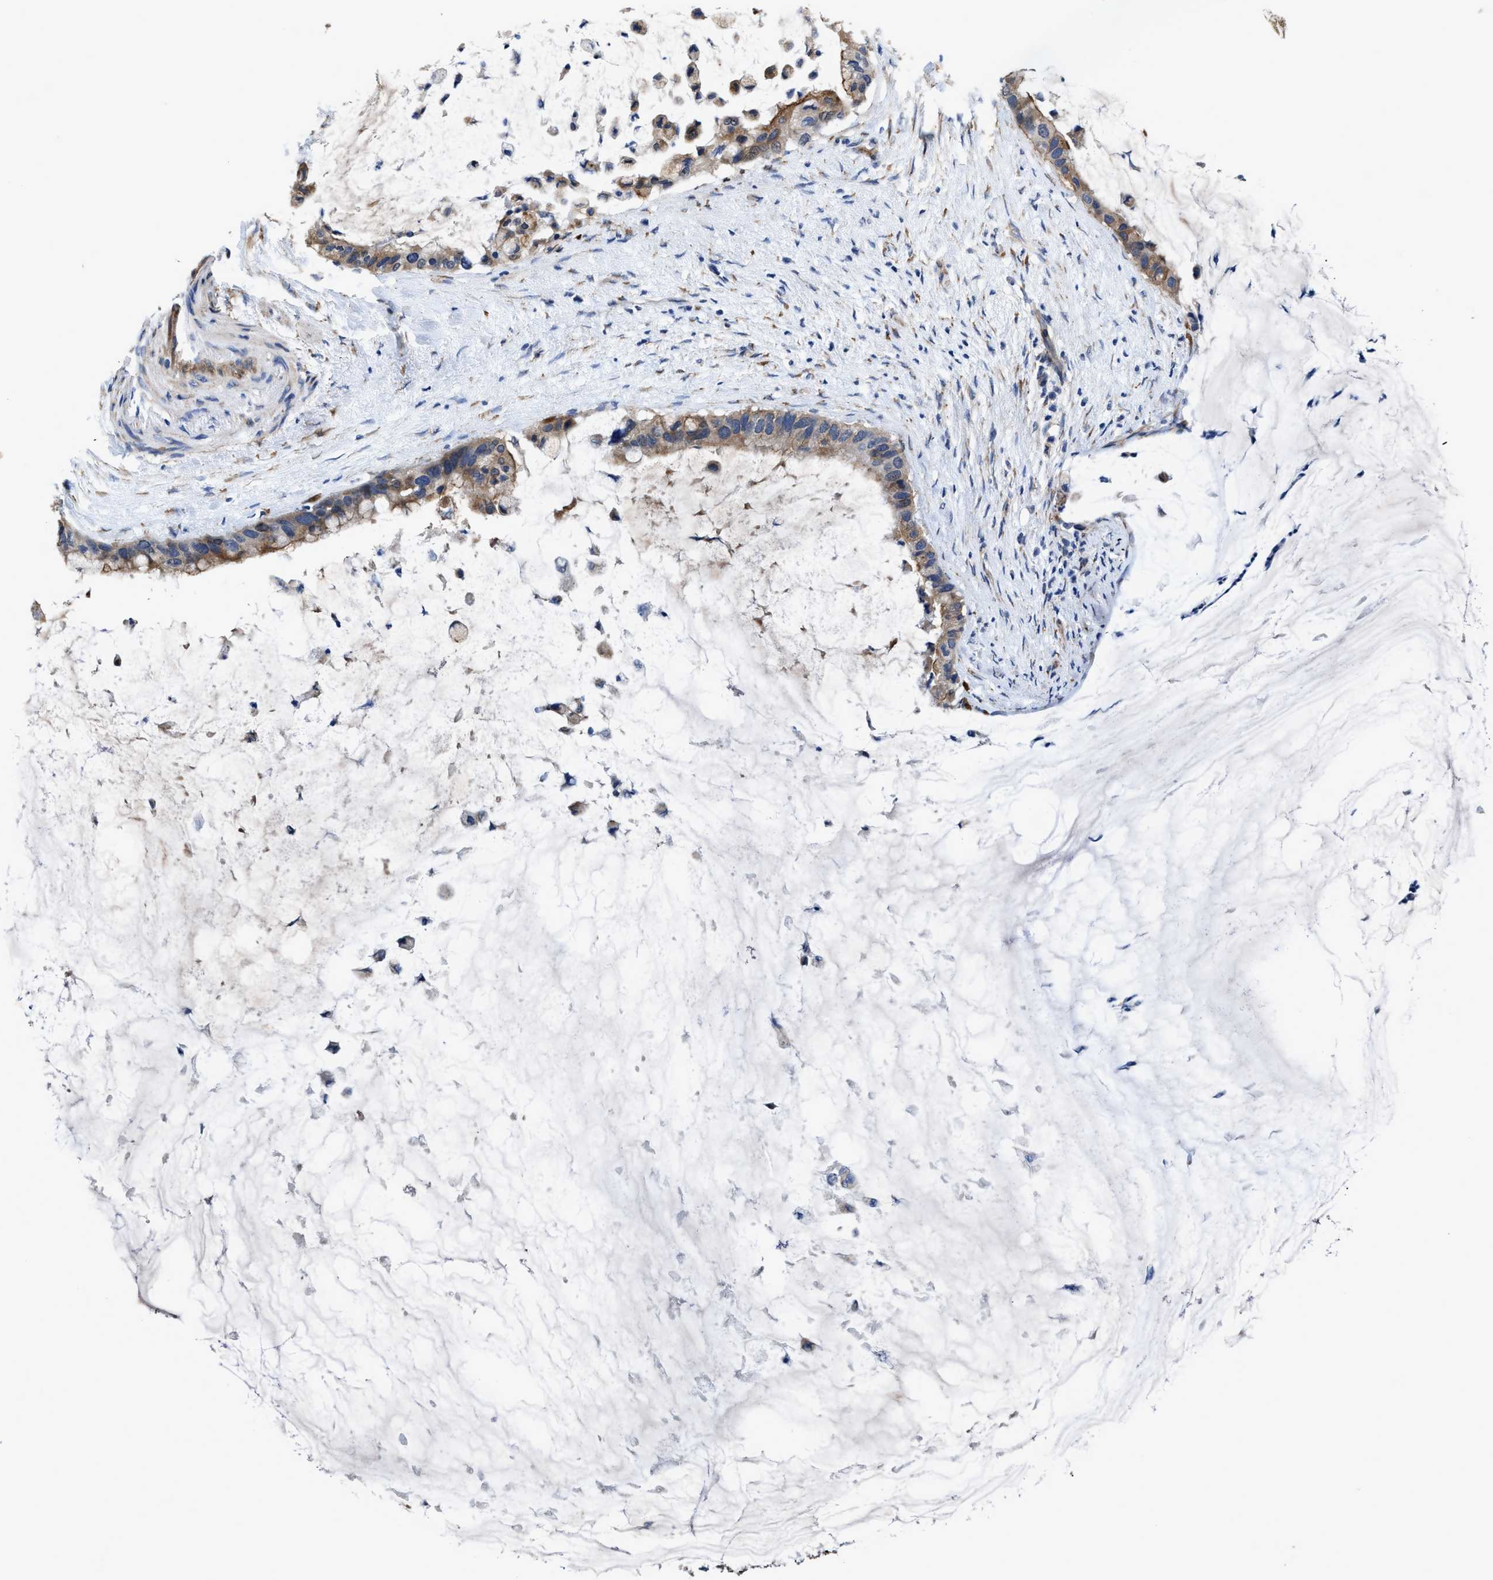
{"staining": {"intensity": "moderate", "quantity": ">75%", "location": "cytoplasmic/membranous"}, "tissue": "pancreatic cancer", "cell_type": "Tumor cells", "image_type": "cancer", "snomed": [{"axis": "morphology", "description": "Adenocarcinoma, NOS"}, {"axis": "topography", "description": "Pancreas"}], "caption": "Protein expression analysis of human pancreatic cancer reveals moderate cytoplasmic/membranous positivity in about >75% of tumor cells.", "gene": "IDNK", "patient": {"sex": "male", "age": 41}}